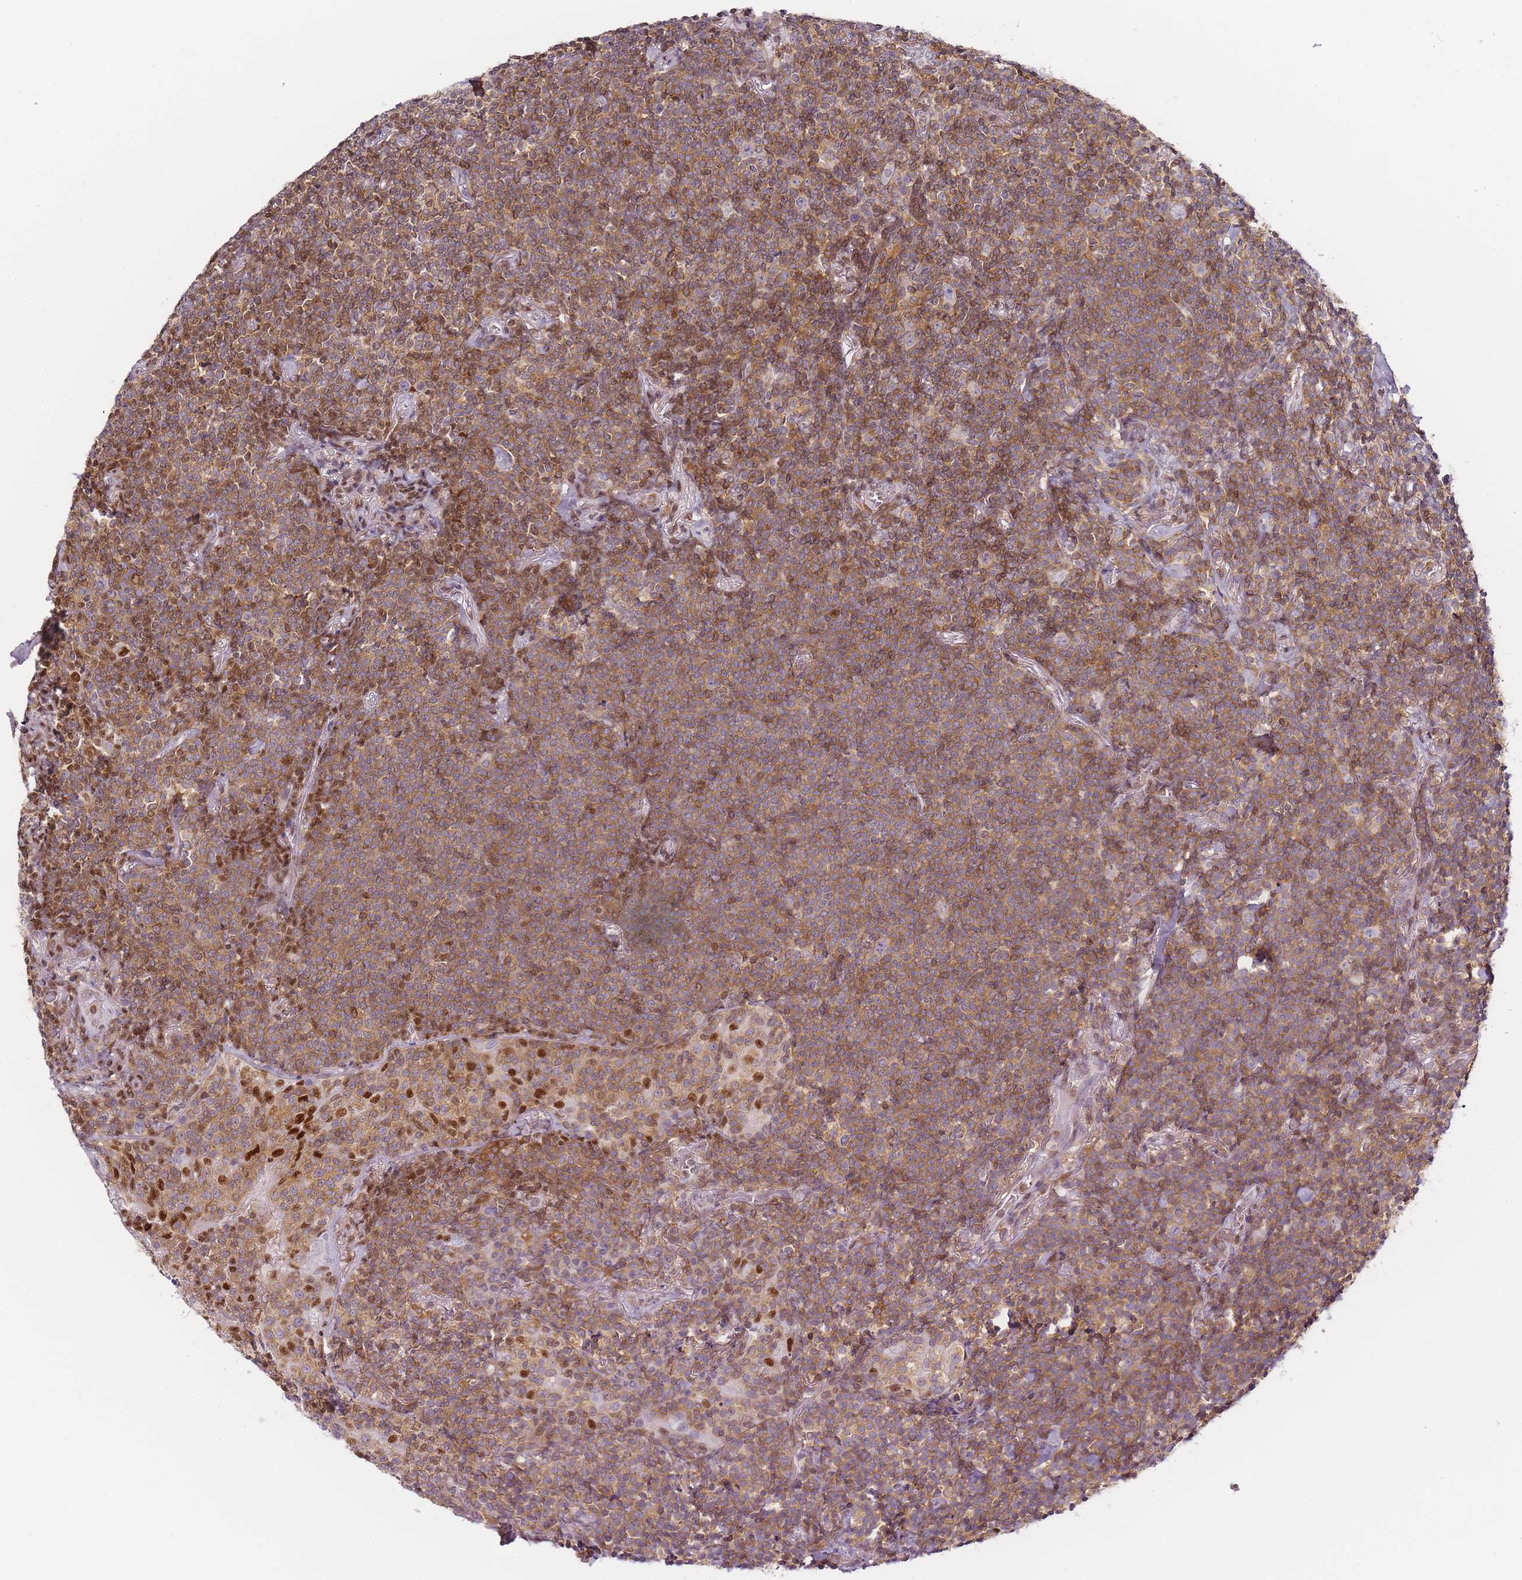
{"staining": {"intensity": "moderate", "quantity": ">75%", "location": "cytoplasmic/membranous"}, "tissue": "lymphoma", "cell_type": "Tumor cells", "image_type": "cancer", "snomed": [{"axis": "morphology", "description": "Malignant lymphoma, non-Hodgkin's type, Low grade"}, {"axis": "topography", "description": "Lung"}], "caption": "The immunohistochemical stain highlights moderate cytoplasmic/membranous expression in tumor cells of lymphoma tissue. (DAB IHC with brightfield microscopy, high magnification).", "gene": "JAKMIP1", "patient": {"sex": "female", "age": 71}}